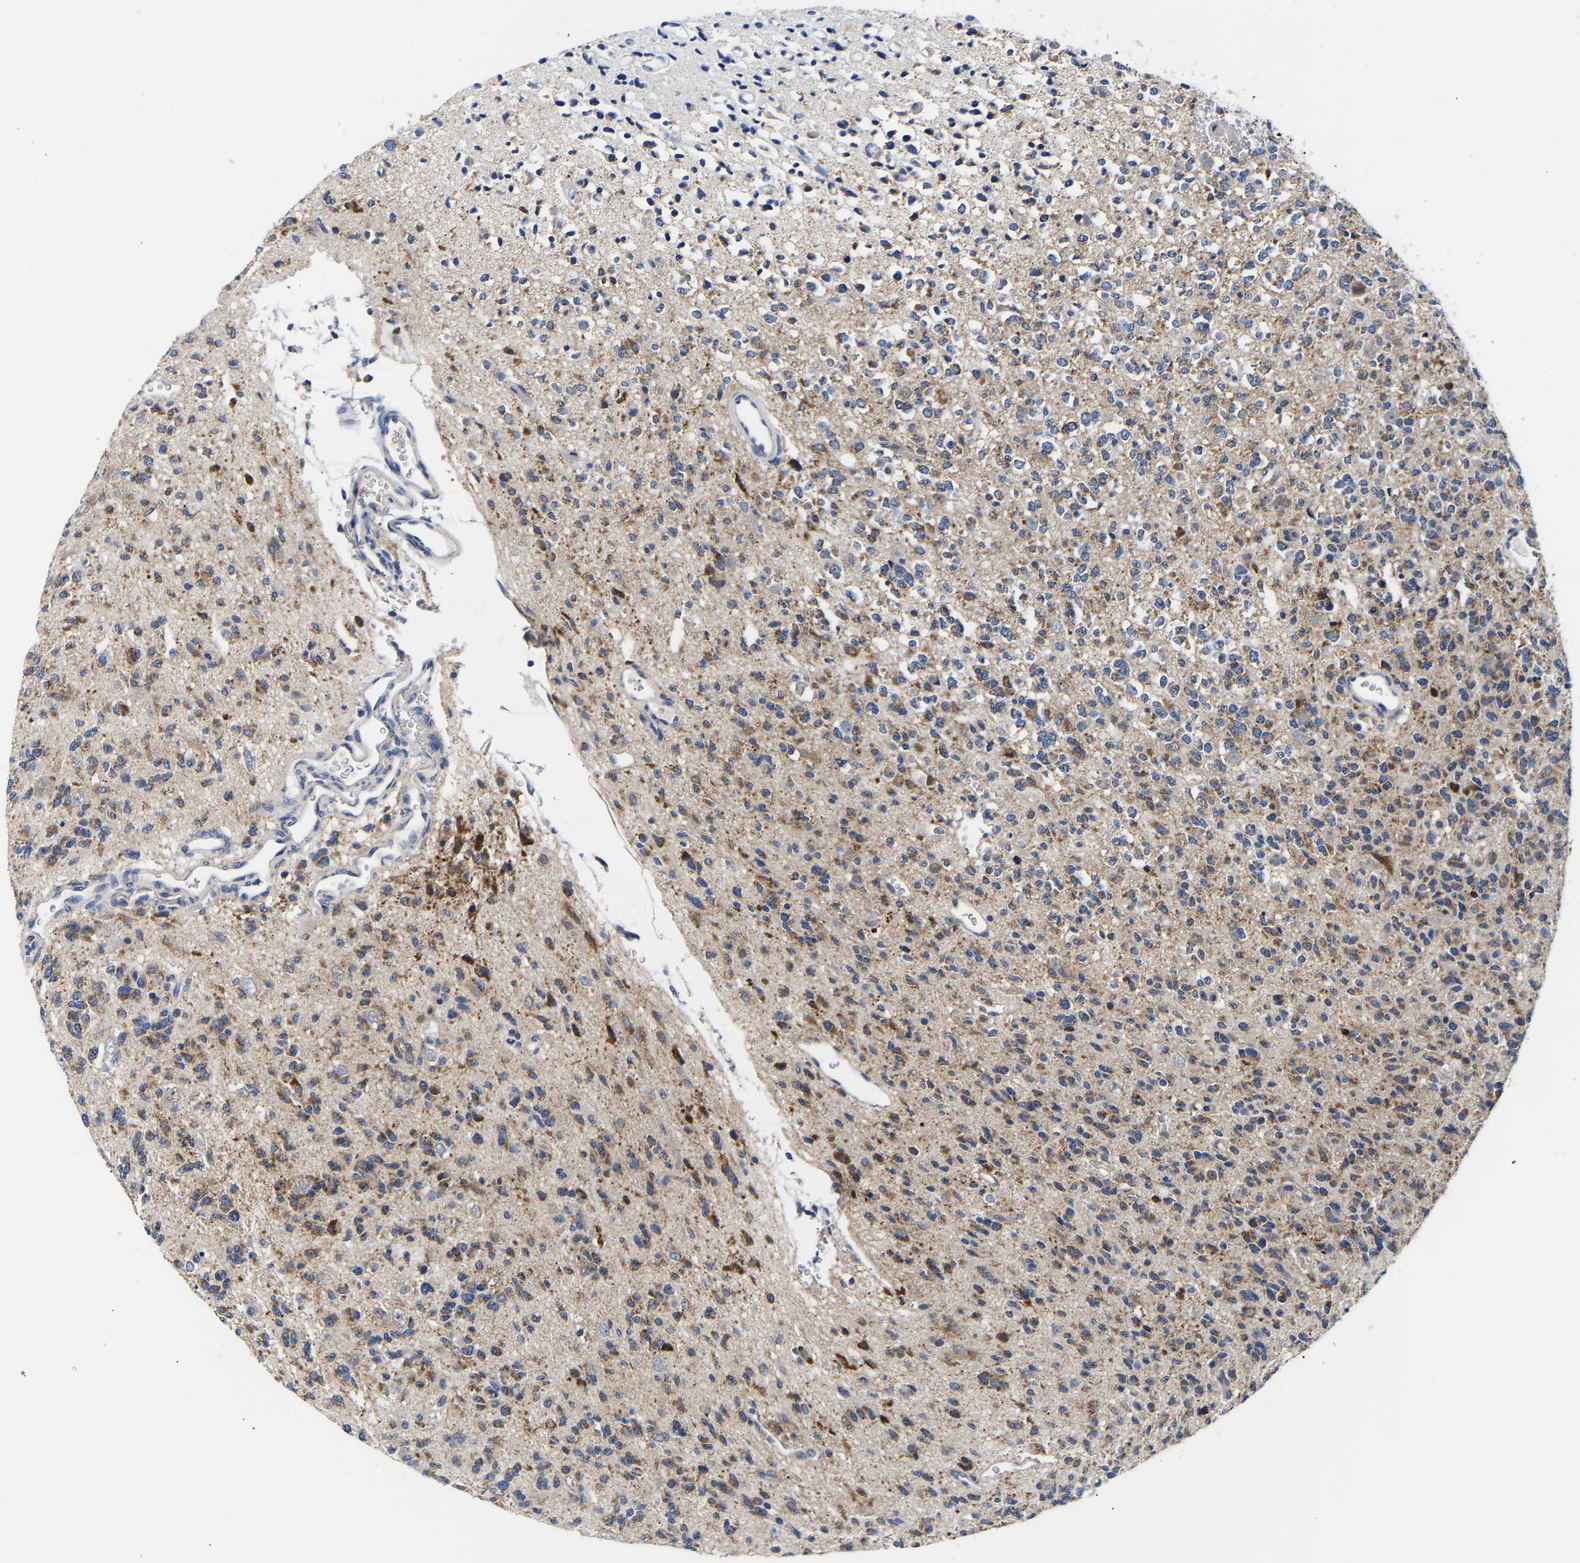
{"staining": {"intensity": "moderate", "quantity": ">75%", "location": "cytoplasmic/membranous"}, "tissue": "glioma", "cell_type": "Tumor cells", "image_type": "cancer", "snomed": [{"axis": "morphology", "description": "Glioma, malignant, Low grade"}, {"axis": "topography", "description": "Brain"}], "caption": "Protein expression analysis of human malignant low-grade glioma reveals moderate cytoplasmic/membranous positivity in about >75% of tumor cells.", "gene": "RINT1", "patient": {"sex": "male", "age": 38}}